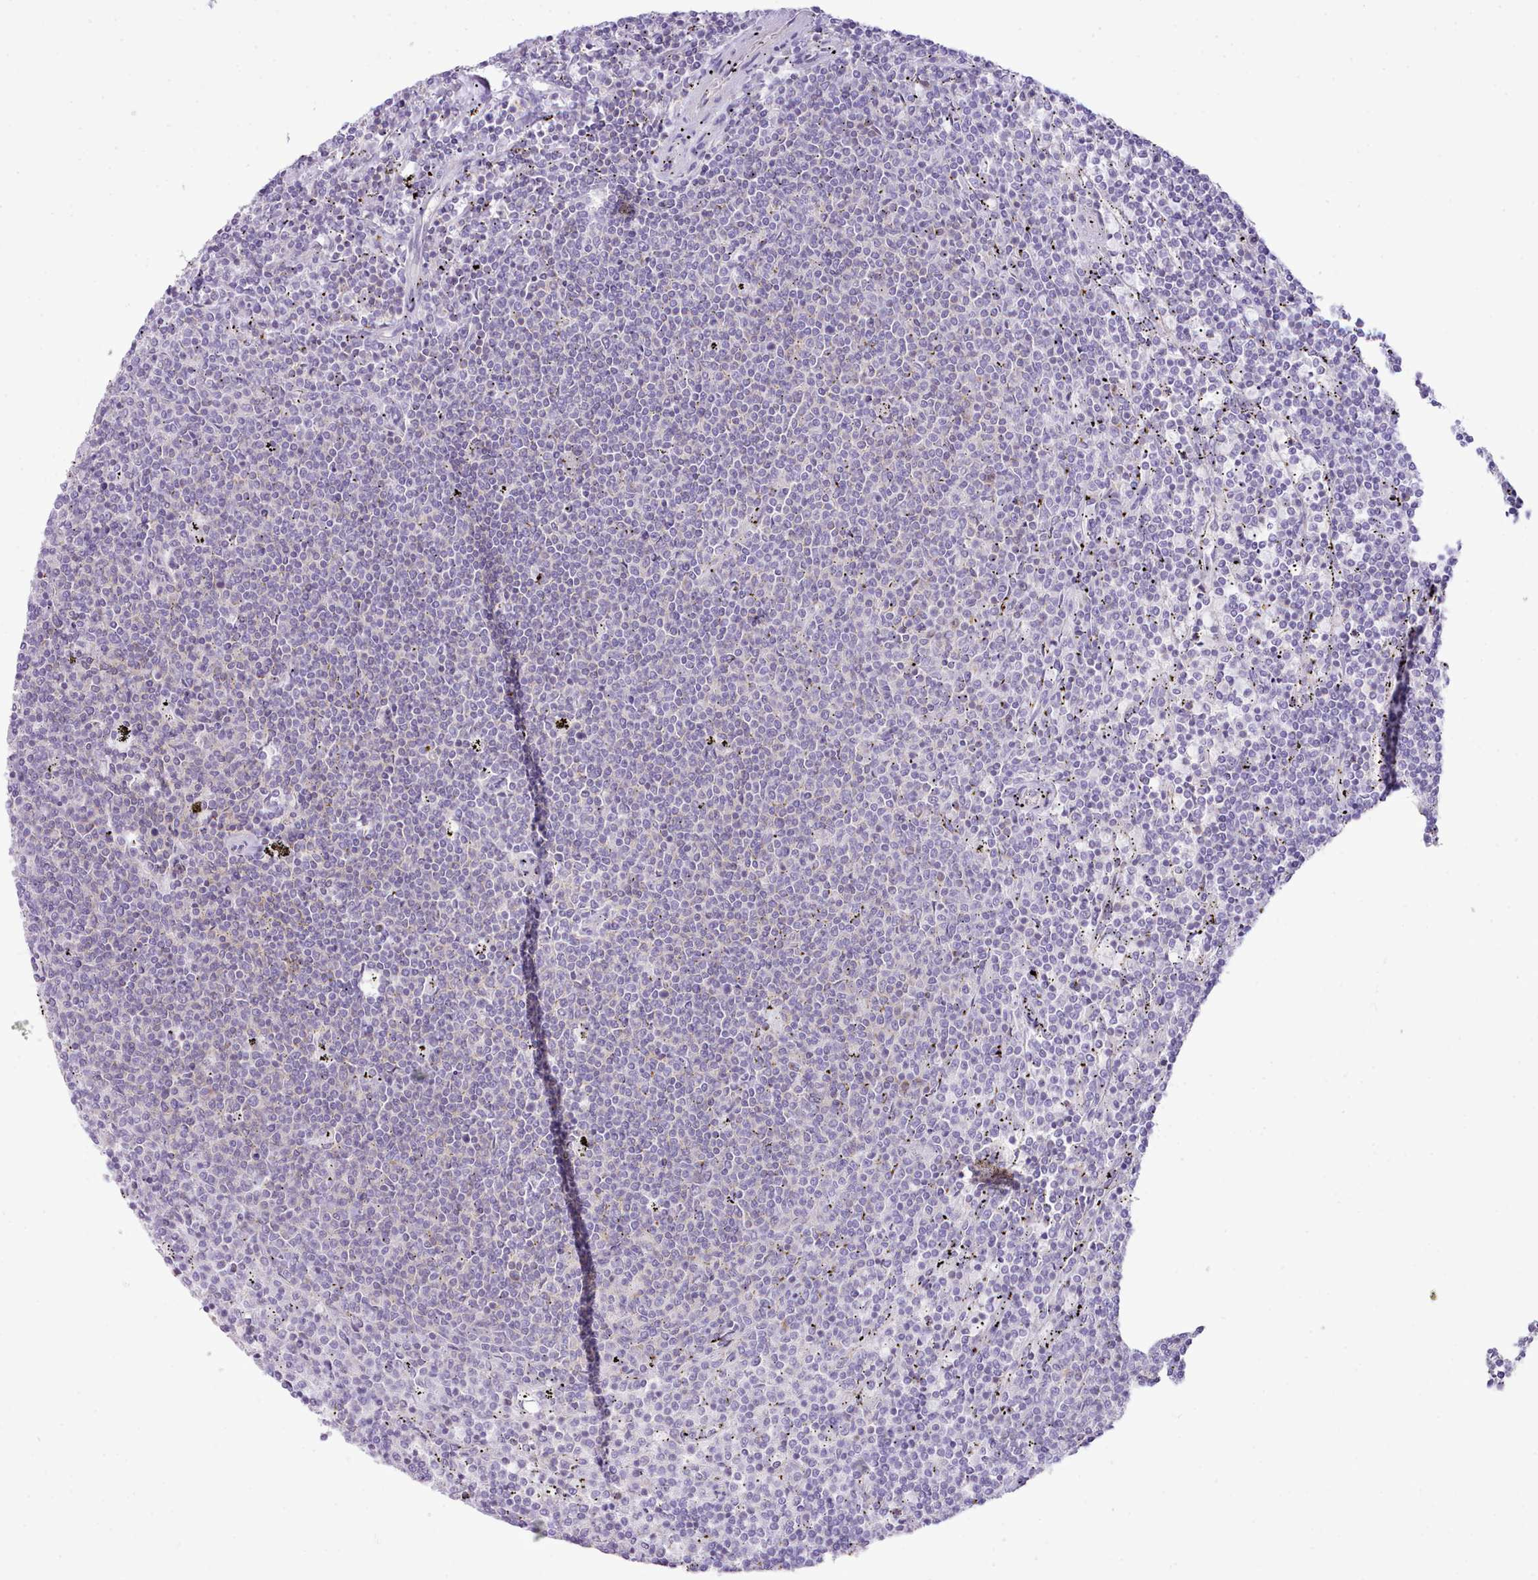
{"staining": {"intensity": "negative", "quantity": "none", "location": "none"}, "tissue": "lymphoma", "cell_type": "Tumor cells", "image_type": "cancer", "snomed": [{"axis": "morphology", "description": "Malignant lymphoma, non-Hodgkin's type, Low grade"}, {"axis": "topography", "description": "Spleen"}], "caption": "Tumor cells show no significant protein staining in lymphoma.", "gene": "MDFI", "patient": {"sex": "female", "age": 50}}